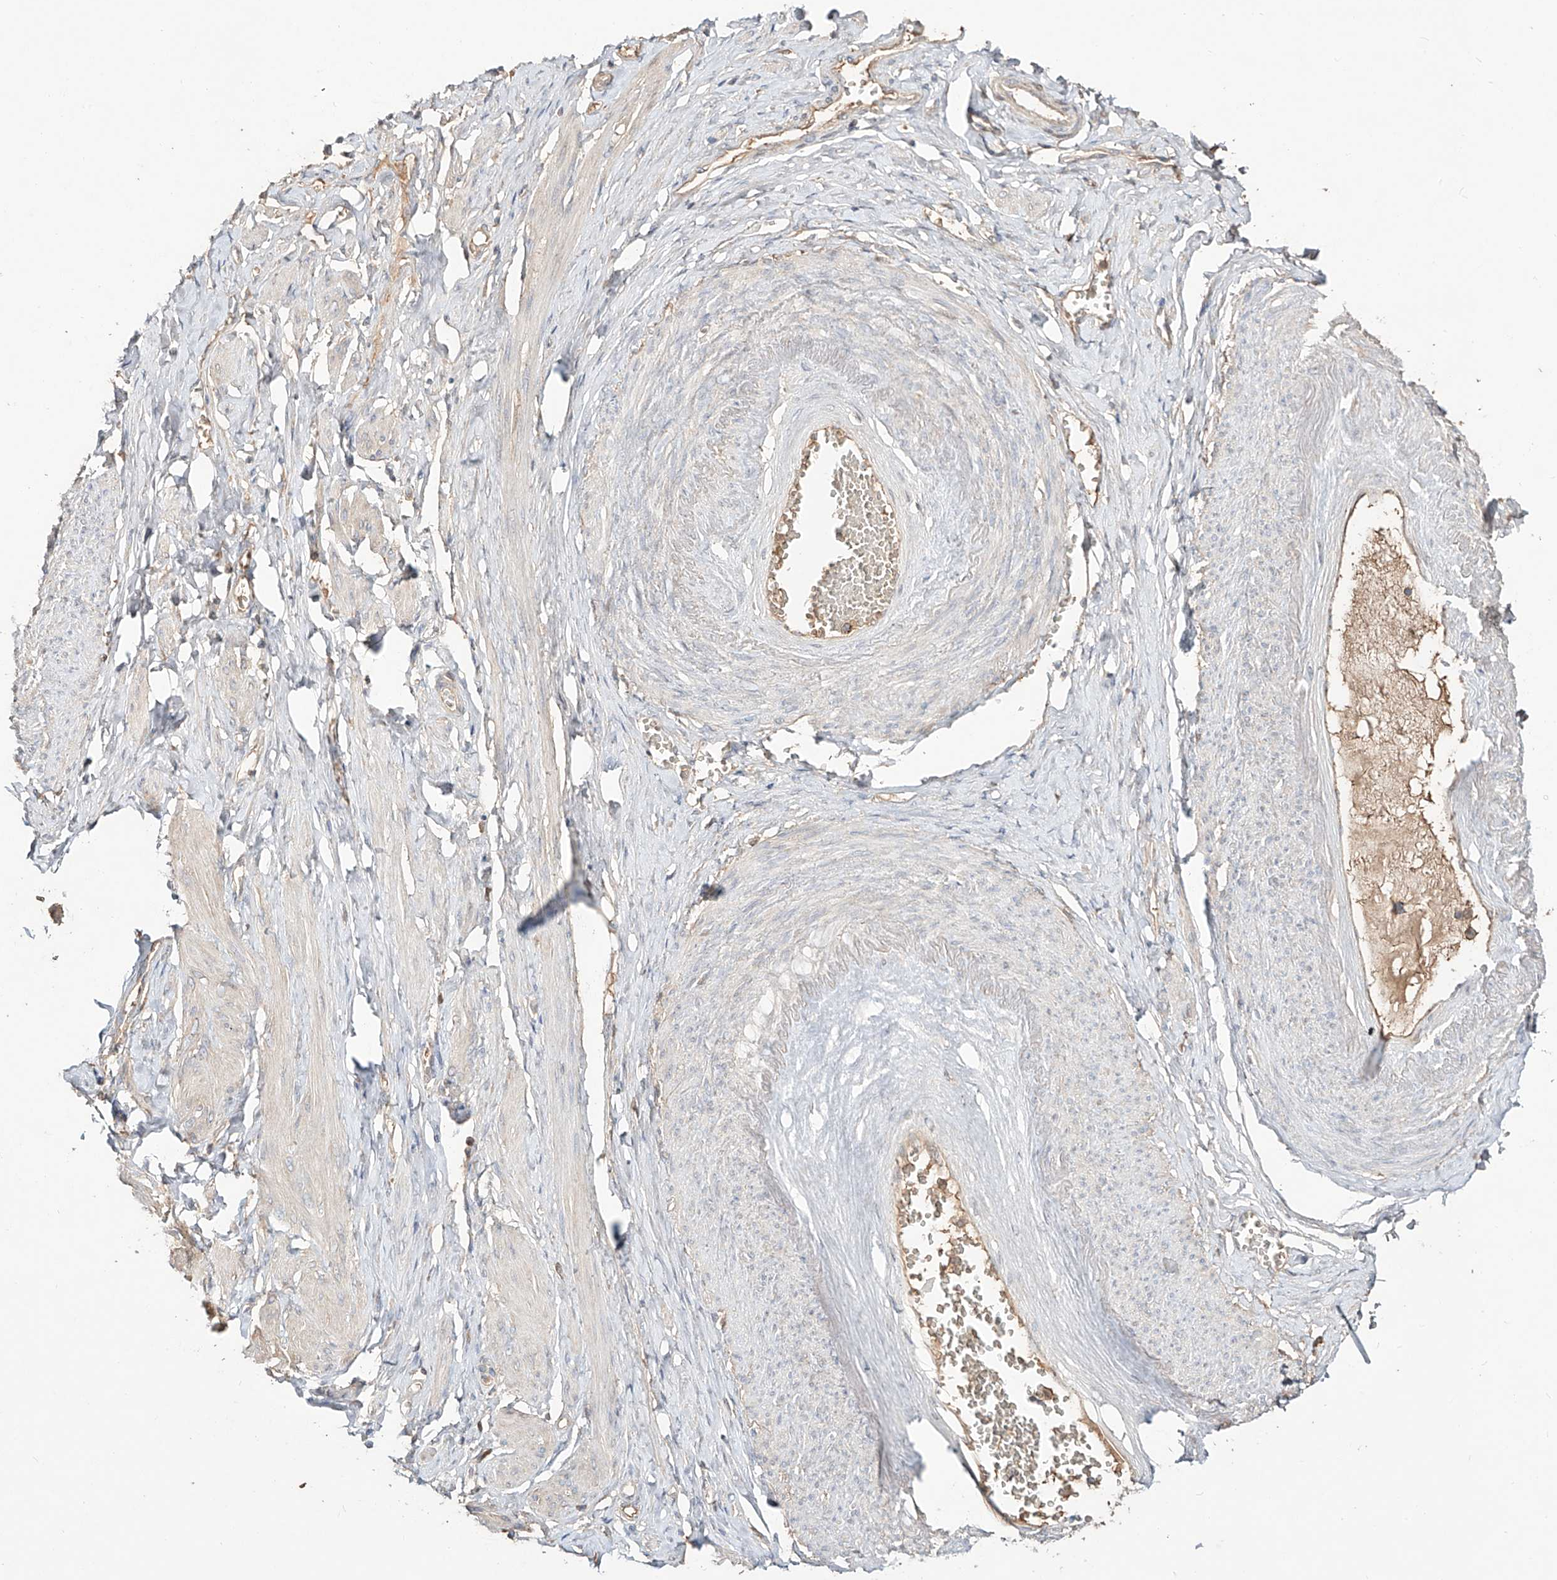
{"staining": {"intensity": "weak", "quantity": ">75%", "location": "cytoplasmic/membranous"}, "tissue": "adipose tissue", "cell_type": "Adipocytes", "image_type": "normal", "snomed": [{"axis": "morphology", "description": "Normal tissue, NOS"}, {"axis": "topography", "description": "Vascular tissue"}, {"axis": "topography", "description": "Fallopian tube"}, {"axis": "topography", "description": "Ovary"}], "caption": "Human adipose tissue stained with a protein marker displays weak staining in adipocytes.", "gene": "ERO1A", "patient": {"sex": "female", "age": 67}}